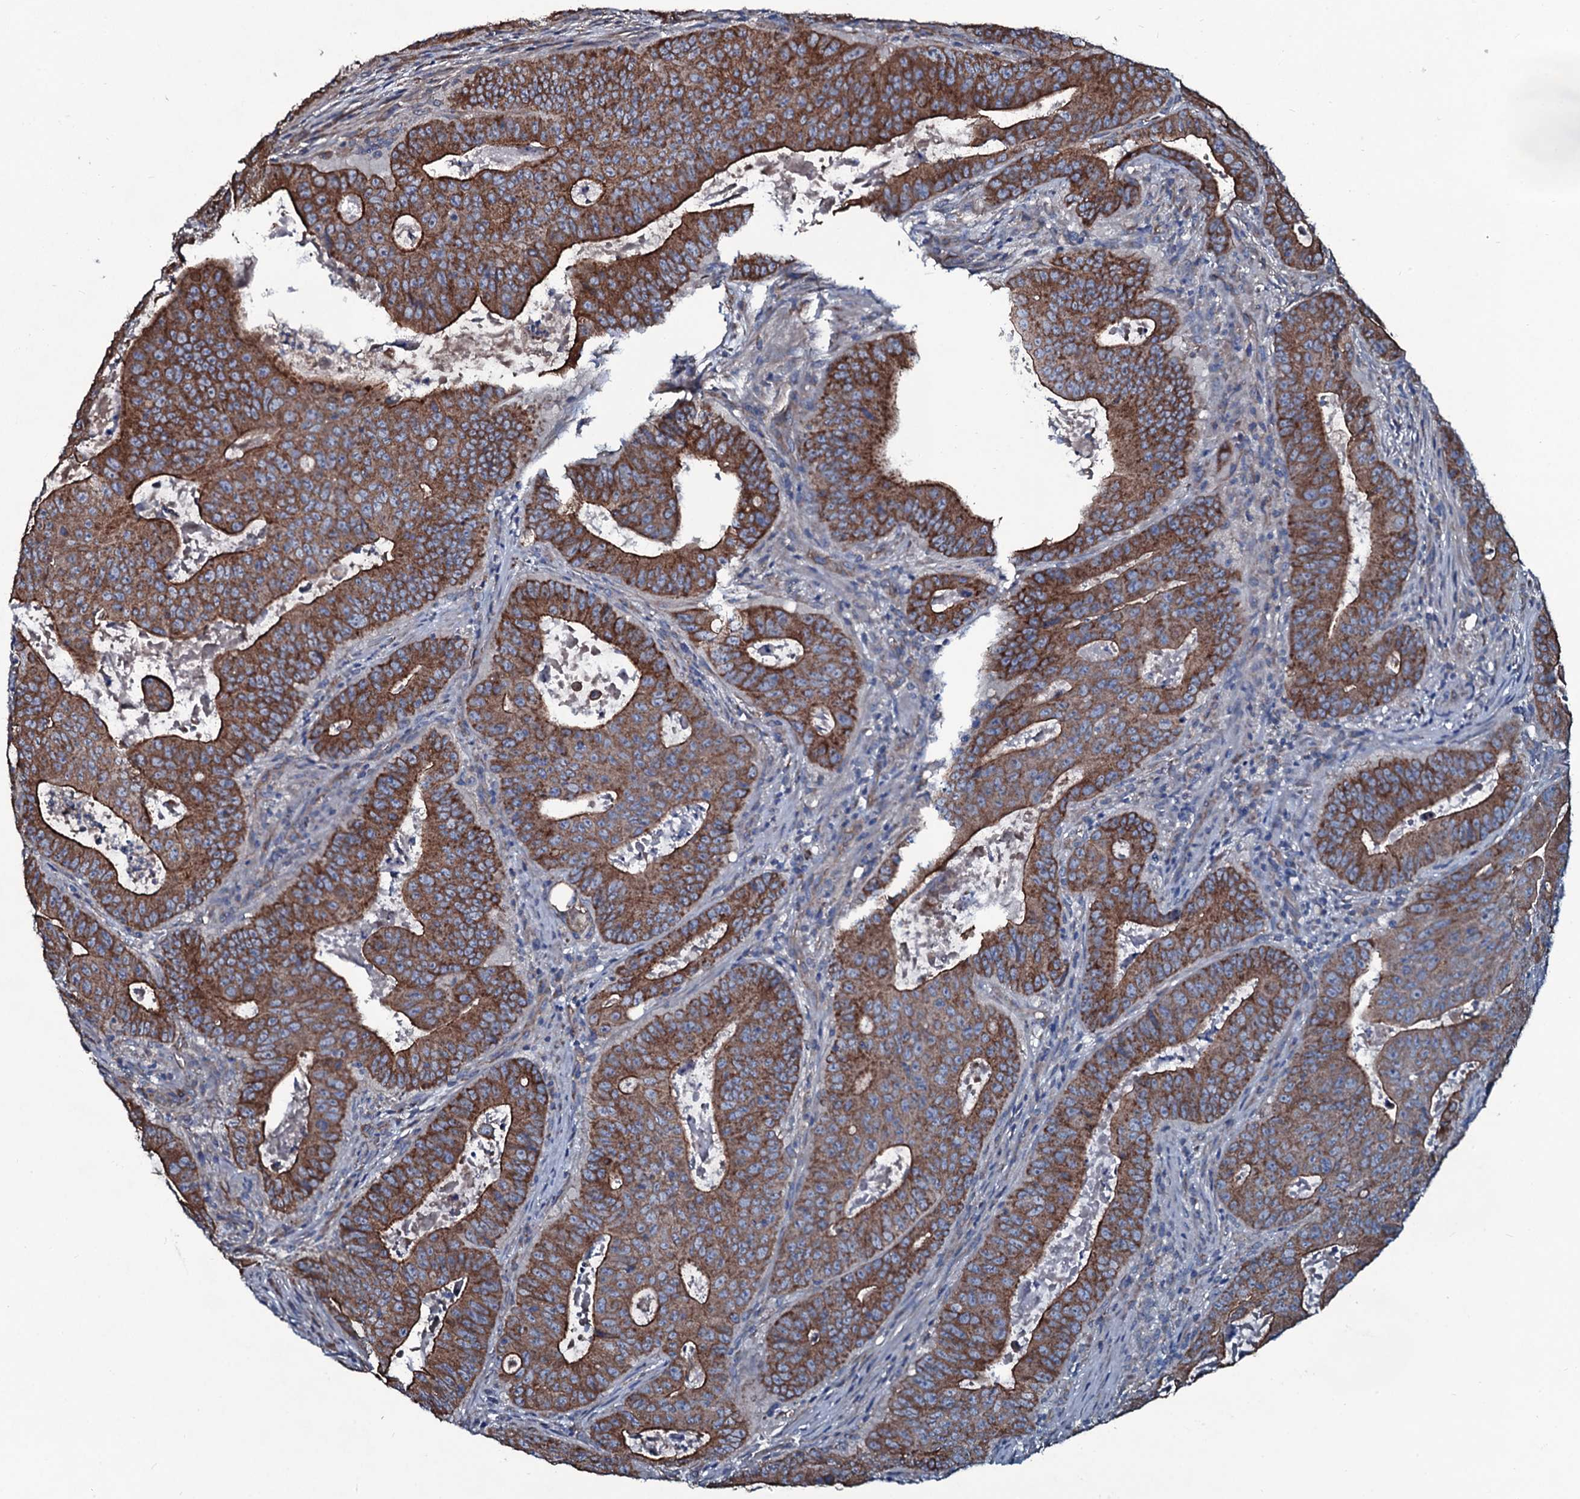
{"staining": {"intensity": "strong", "quantity": ">75%", "location": "cytoplasmic/membranous"}, "tissue": "colorectal cancer", "cell_type": "Tumor cells", "image_type": "cancer", "snomed": [{"axis": "morphology", "description": "Adenocarcinoma, NOS"}, {"axis": "topography", "description": "Rectum"}], "caption": "Colorectal cancer (adenocarcinoma) stained with a brown dye reveals strong cytoplasmic/membranous positive expression in about >75% of tumor cells.", "gene": "DMAC2", "patient": {"sex": "female", "age": 75}}